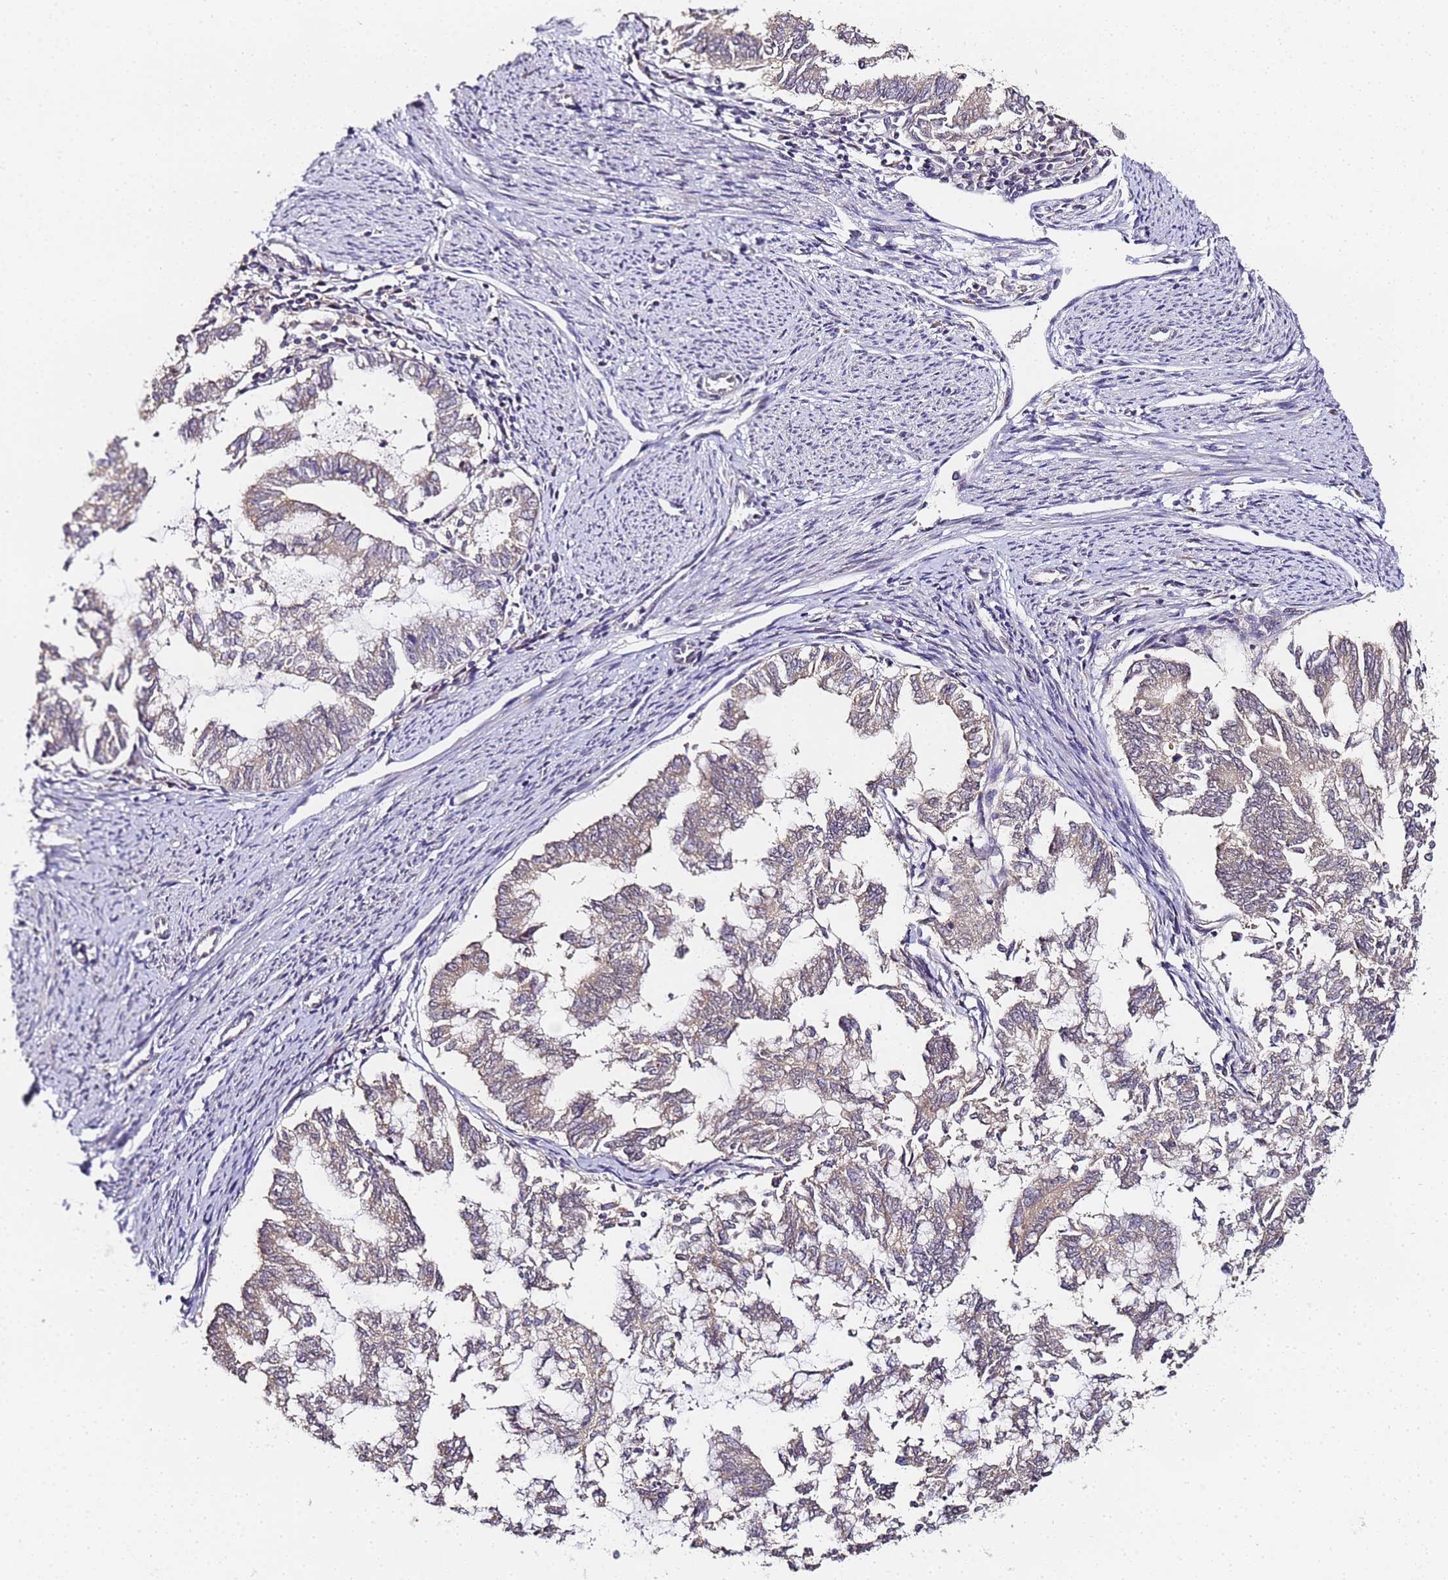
{"staining": {"intensity": "negative", "quantity": "none", "location": "none"}, "tissue": "endometrial cancer", "cell_type": "Tumor cells", "image_type": "cancer", "snomed": [{"axis": "morphology", "description": "Adenocarcinoma, NOS"}, {"axis": "topography", "description": "Endometrium"}], "caption": "DAB (3,3'-diaminobenzidine) immunohistochemical staining of endometrial adenocarcinoma shows no significant positivity in tumor cells. (Brightfield microscopy of DAB (3,3'-diaminobenzidine) IHC at high magnification).", "gene": "LSM3", "patient": {"sex": "female", "age": 79}}